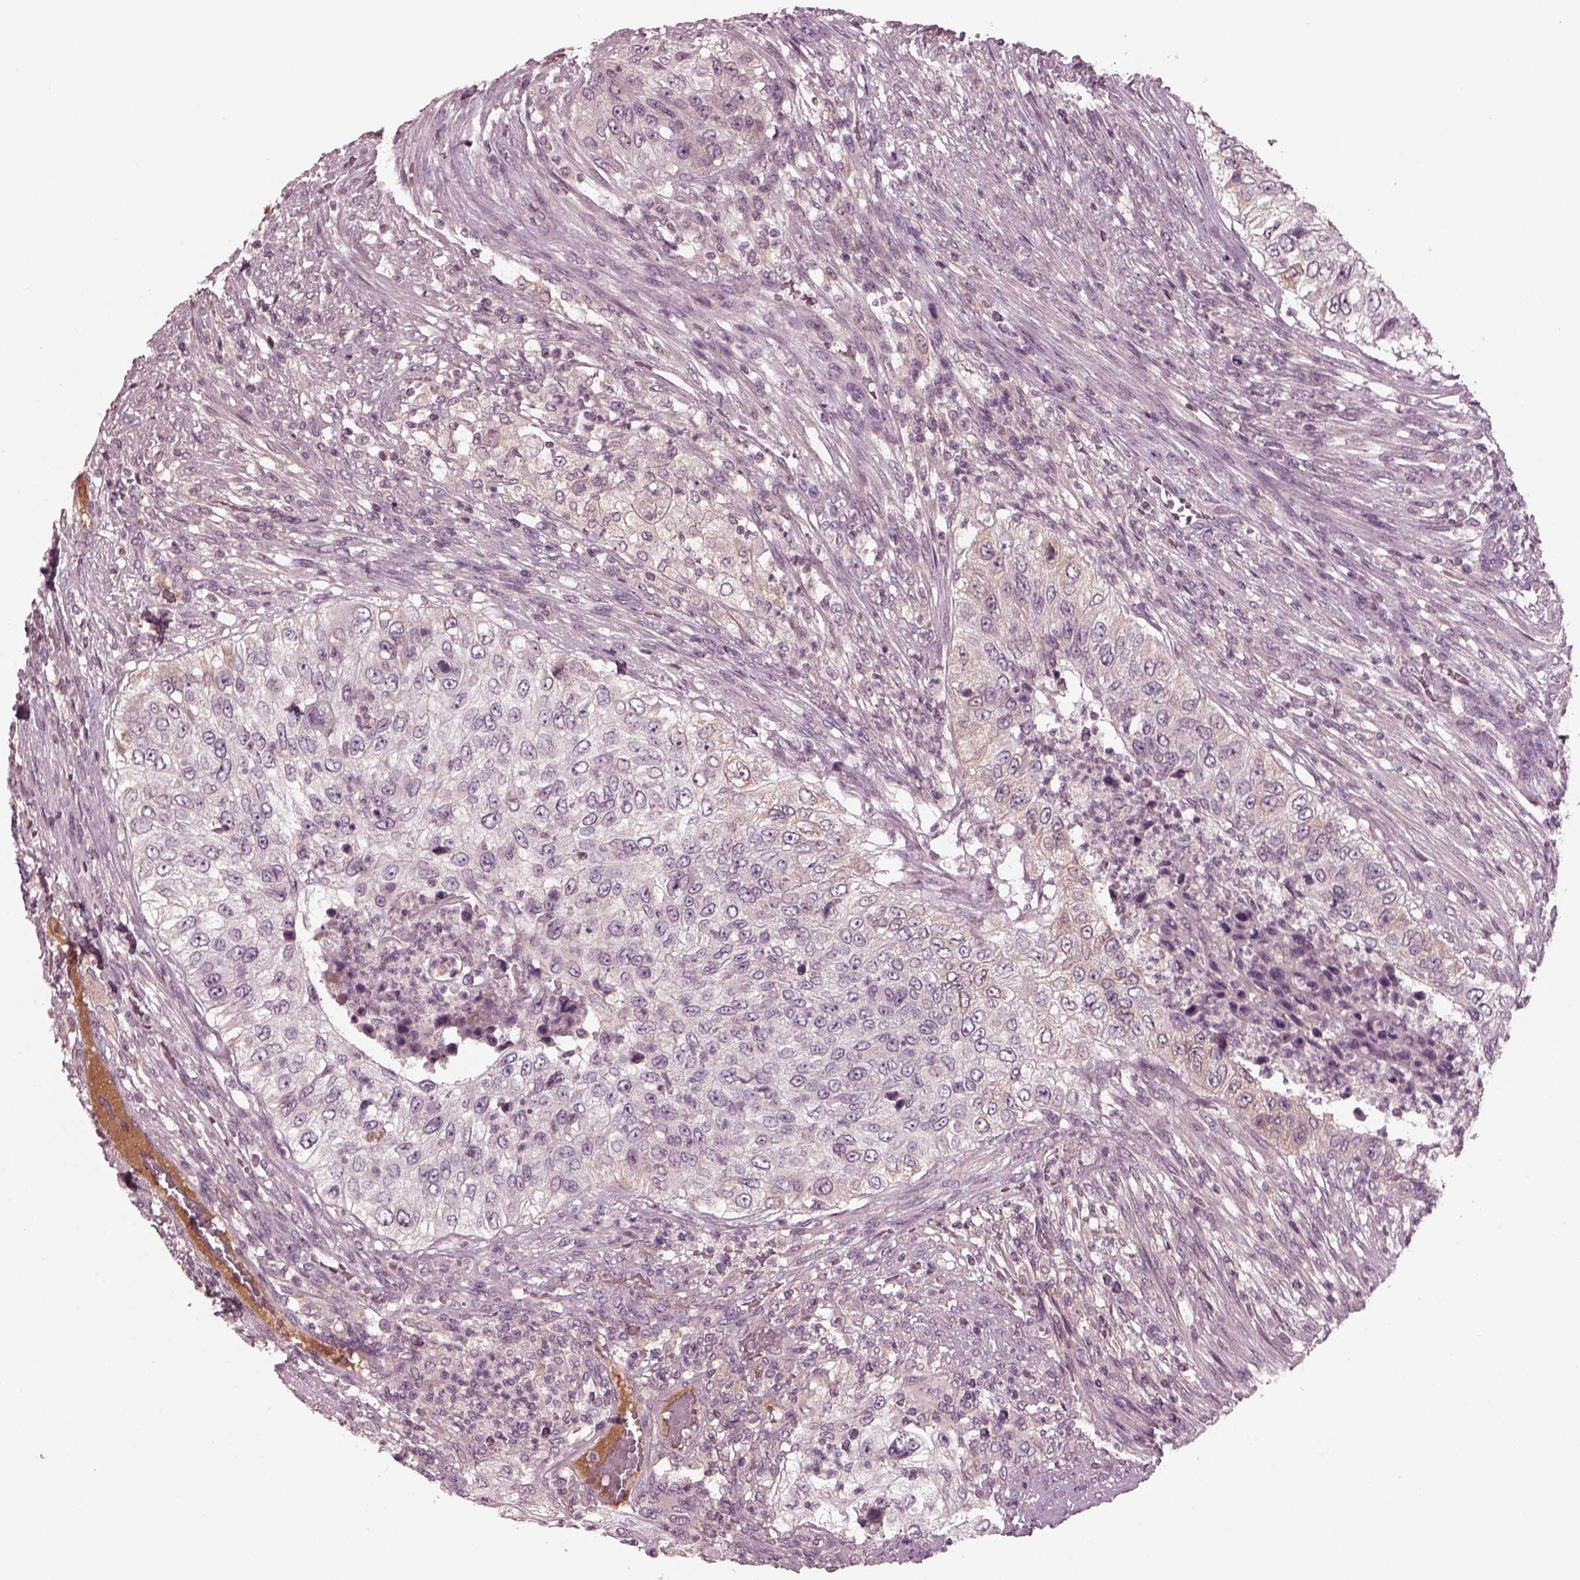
{"staining": {"intensity": "negative", "quantity": "none", "location": "none"}, "tissue": "urothelial cancer", "cell_type": "Tumor cells", "image_type": "cancer", "snomed": [{"axis": "morphology", "description": "Urothelial carcinoma, High grade"}, {"axis": "topography", "description": "Urinary bladder"}], "caption": "Immunohistochemistry (IHC) of urothelial carcinoma (high-grade) shows no expression in tumor cells.", "gene": "PORCN", "patient": {"sex": "female", "age": 60}}